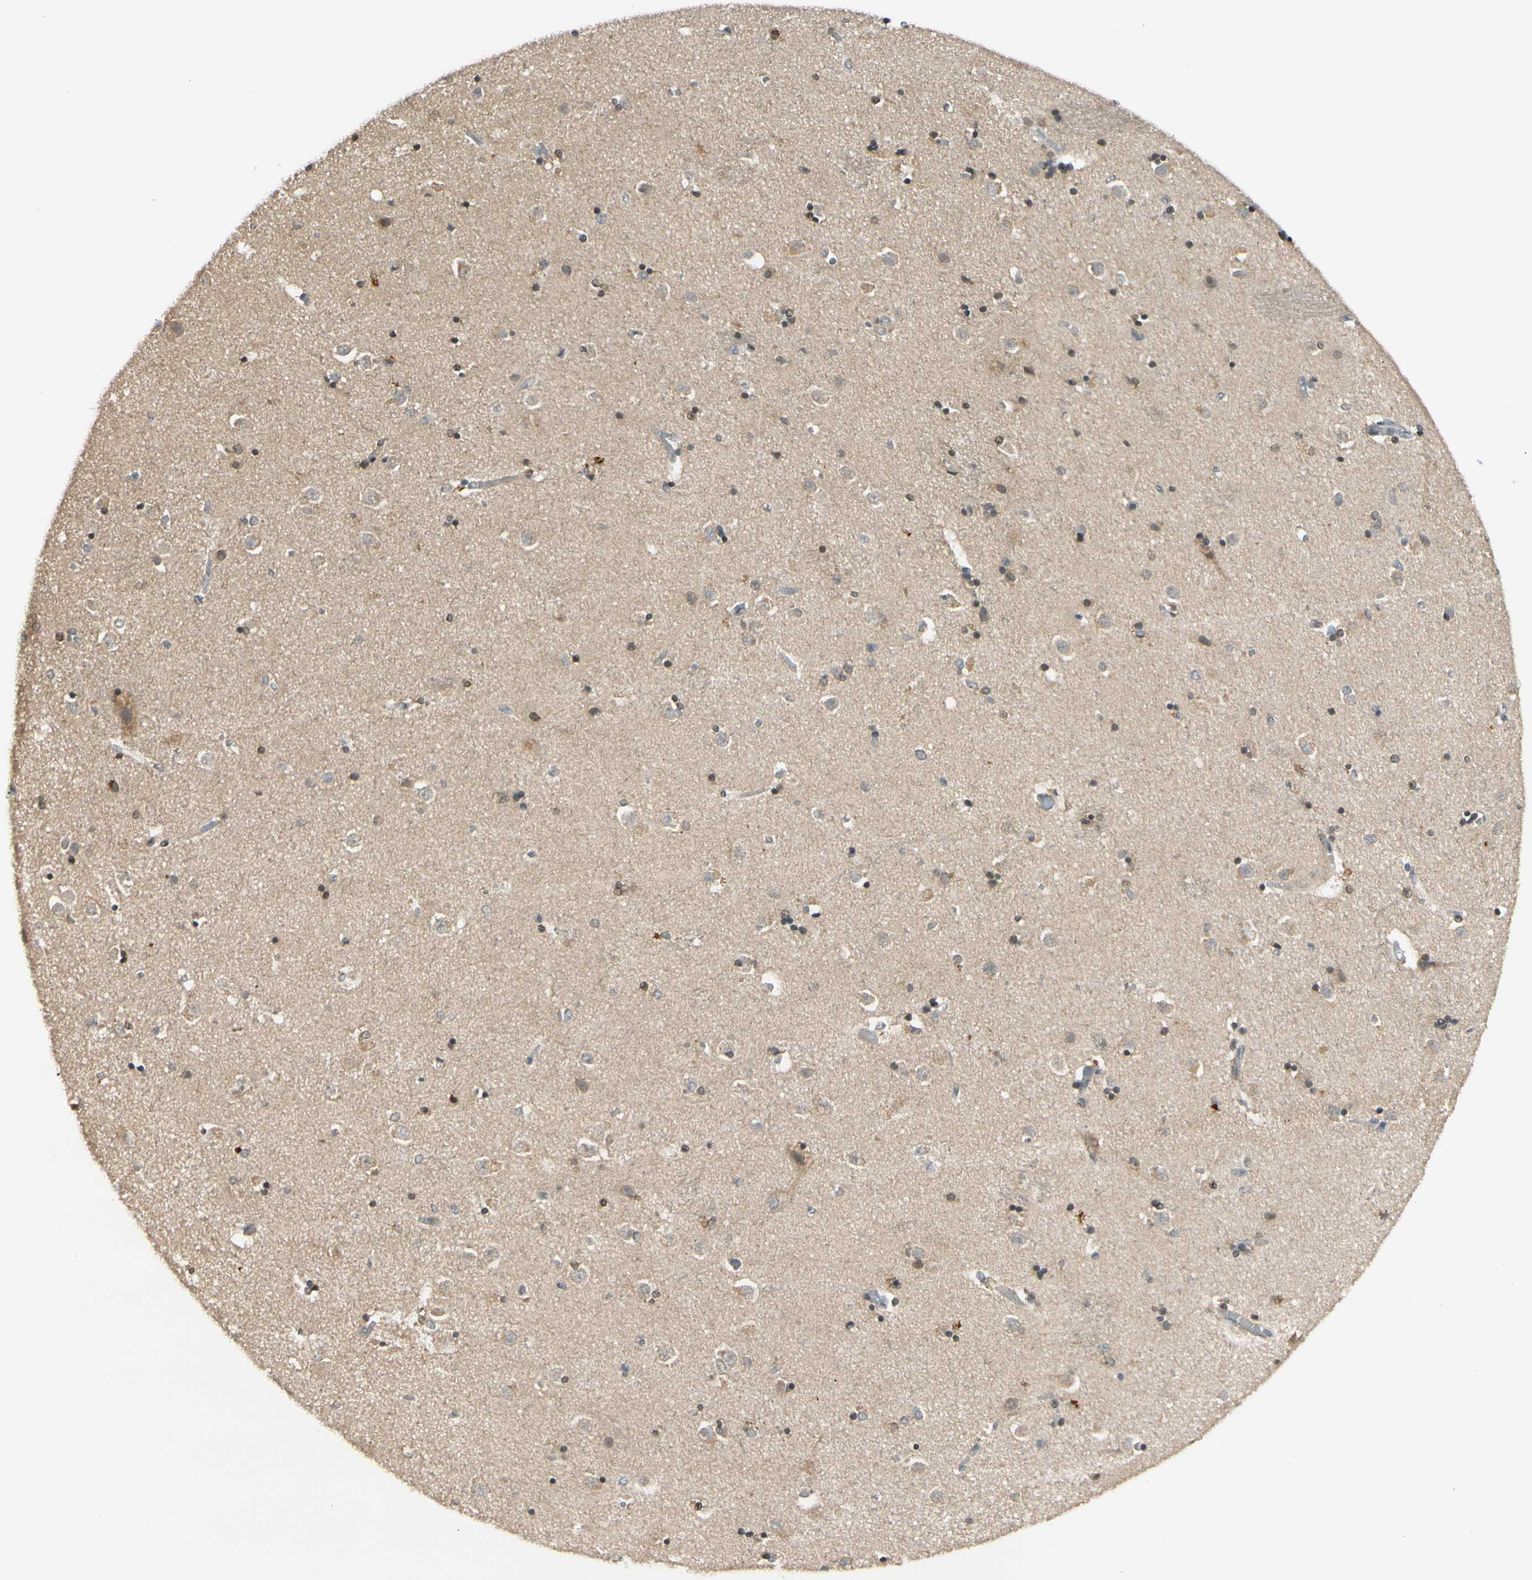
{"staining": {"intensity": "moderate", "quantity": "25%-75%", "location": "cytoplasmic/membranous,nuclear"}, "tissue": "caudate", "cell_type": "Glial cells", "image_type": "normal", "snomed": [{"axis": "morphology", "description": "Normal tissue, NOS"}, {"axis": "topography", "description": "Lateral ventricle wall"}], "caption": "Protein expression analysis of unremarkable caudate reveals moderate cytoplasmic/membranous,nuclear positivity in about 25%-75% of glial cells. The staining is performed using DAB brown chromogen to label protein expression. The nuclei are counter-stained blue using hematoxylin.", "gene": "FGF10", "patient": {"sex": "female", "age": 54}}